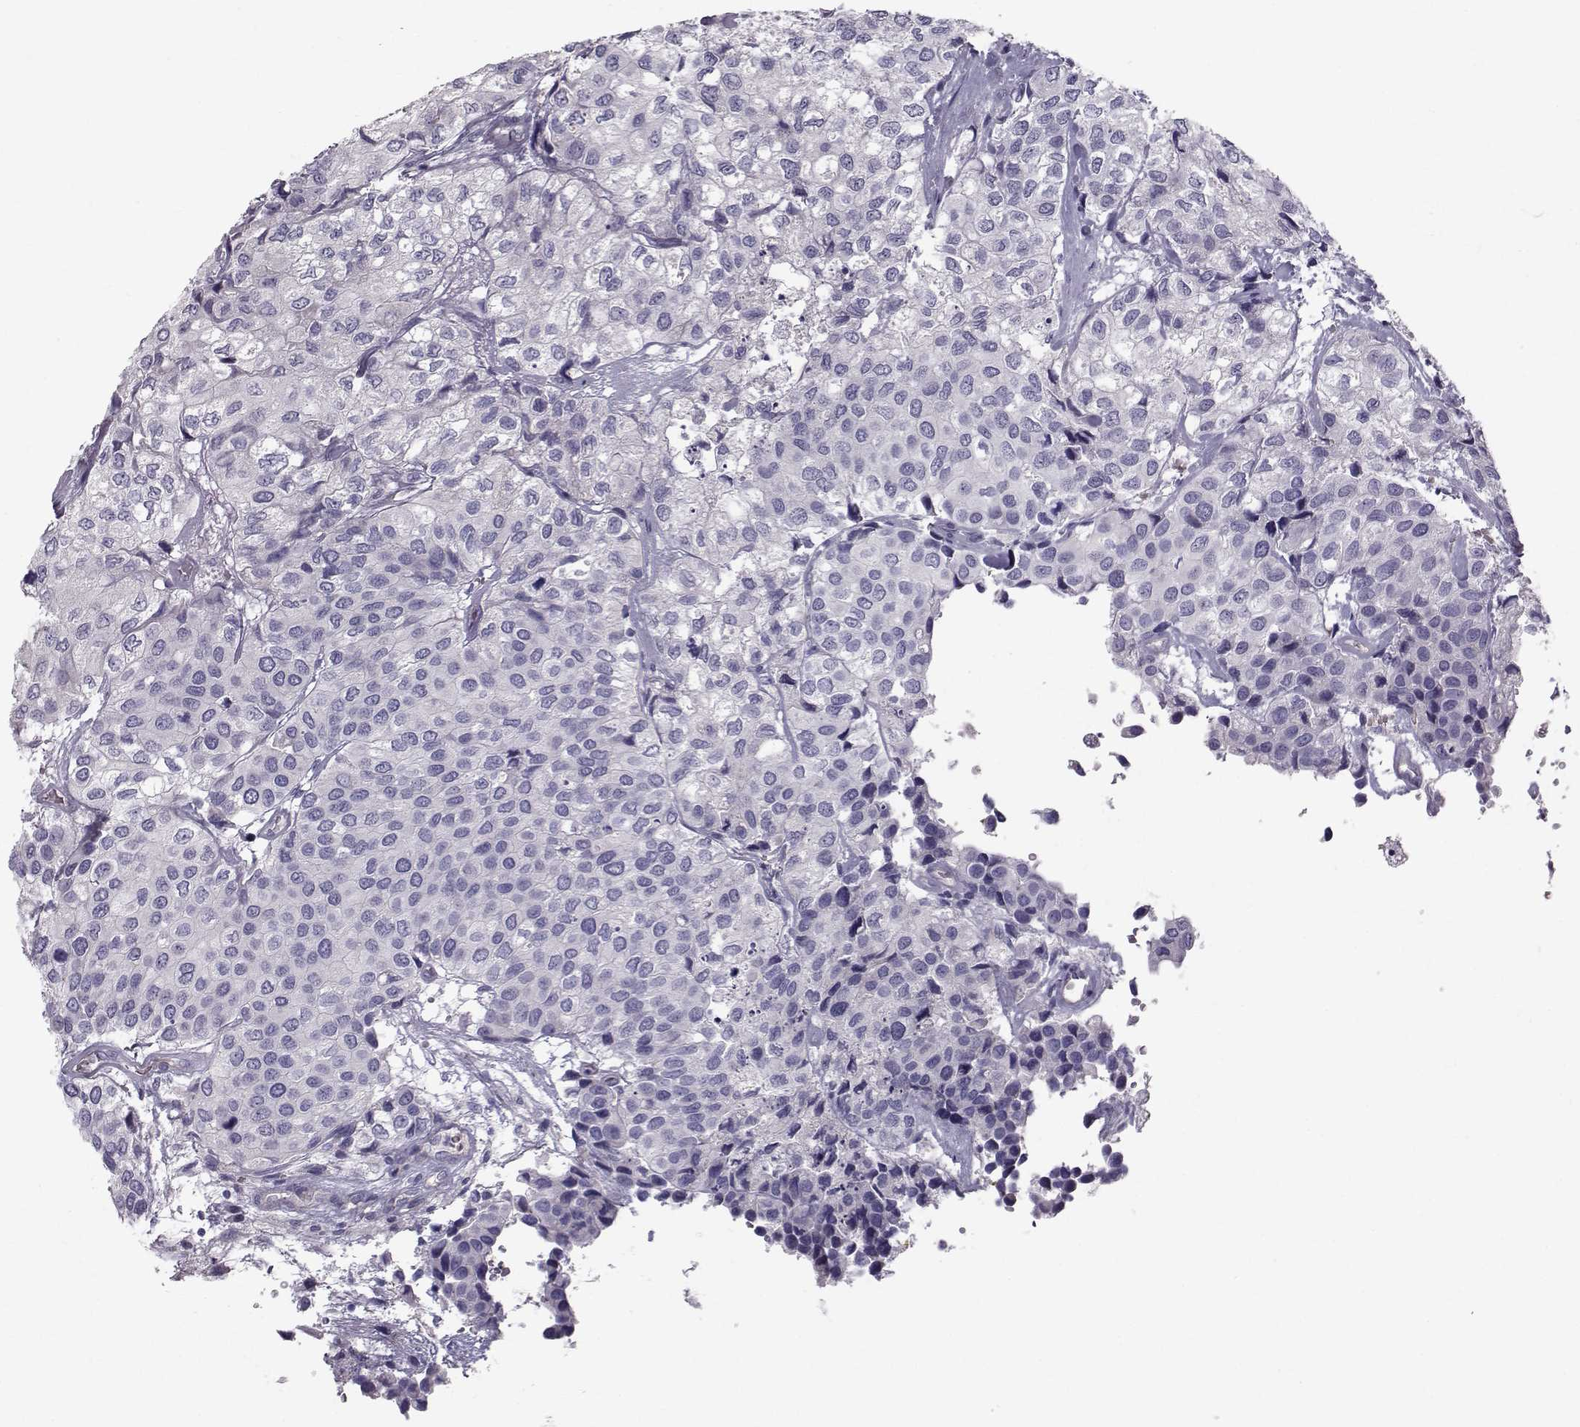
{"staining": {"intensity": "negative", "quantity": "none", "location": "none"}, "tissue": "urothelial cancer", "cell_type": "Tumor cells", "image_type": "cancer", "snomed": [{"axis": "morphology", "description": "Urothelial carcinoma, High grade"}, {"axis": "topography", "description": "Urinary bladder"}], "caption": "Human urothelial cancer stained for a protein using IHC reveals no staining in tumor cells.", "gene": "QPCT", "patient": {"sex": "male", "age": 73}}